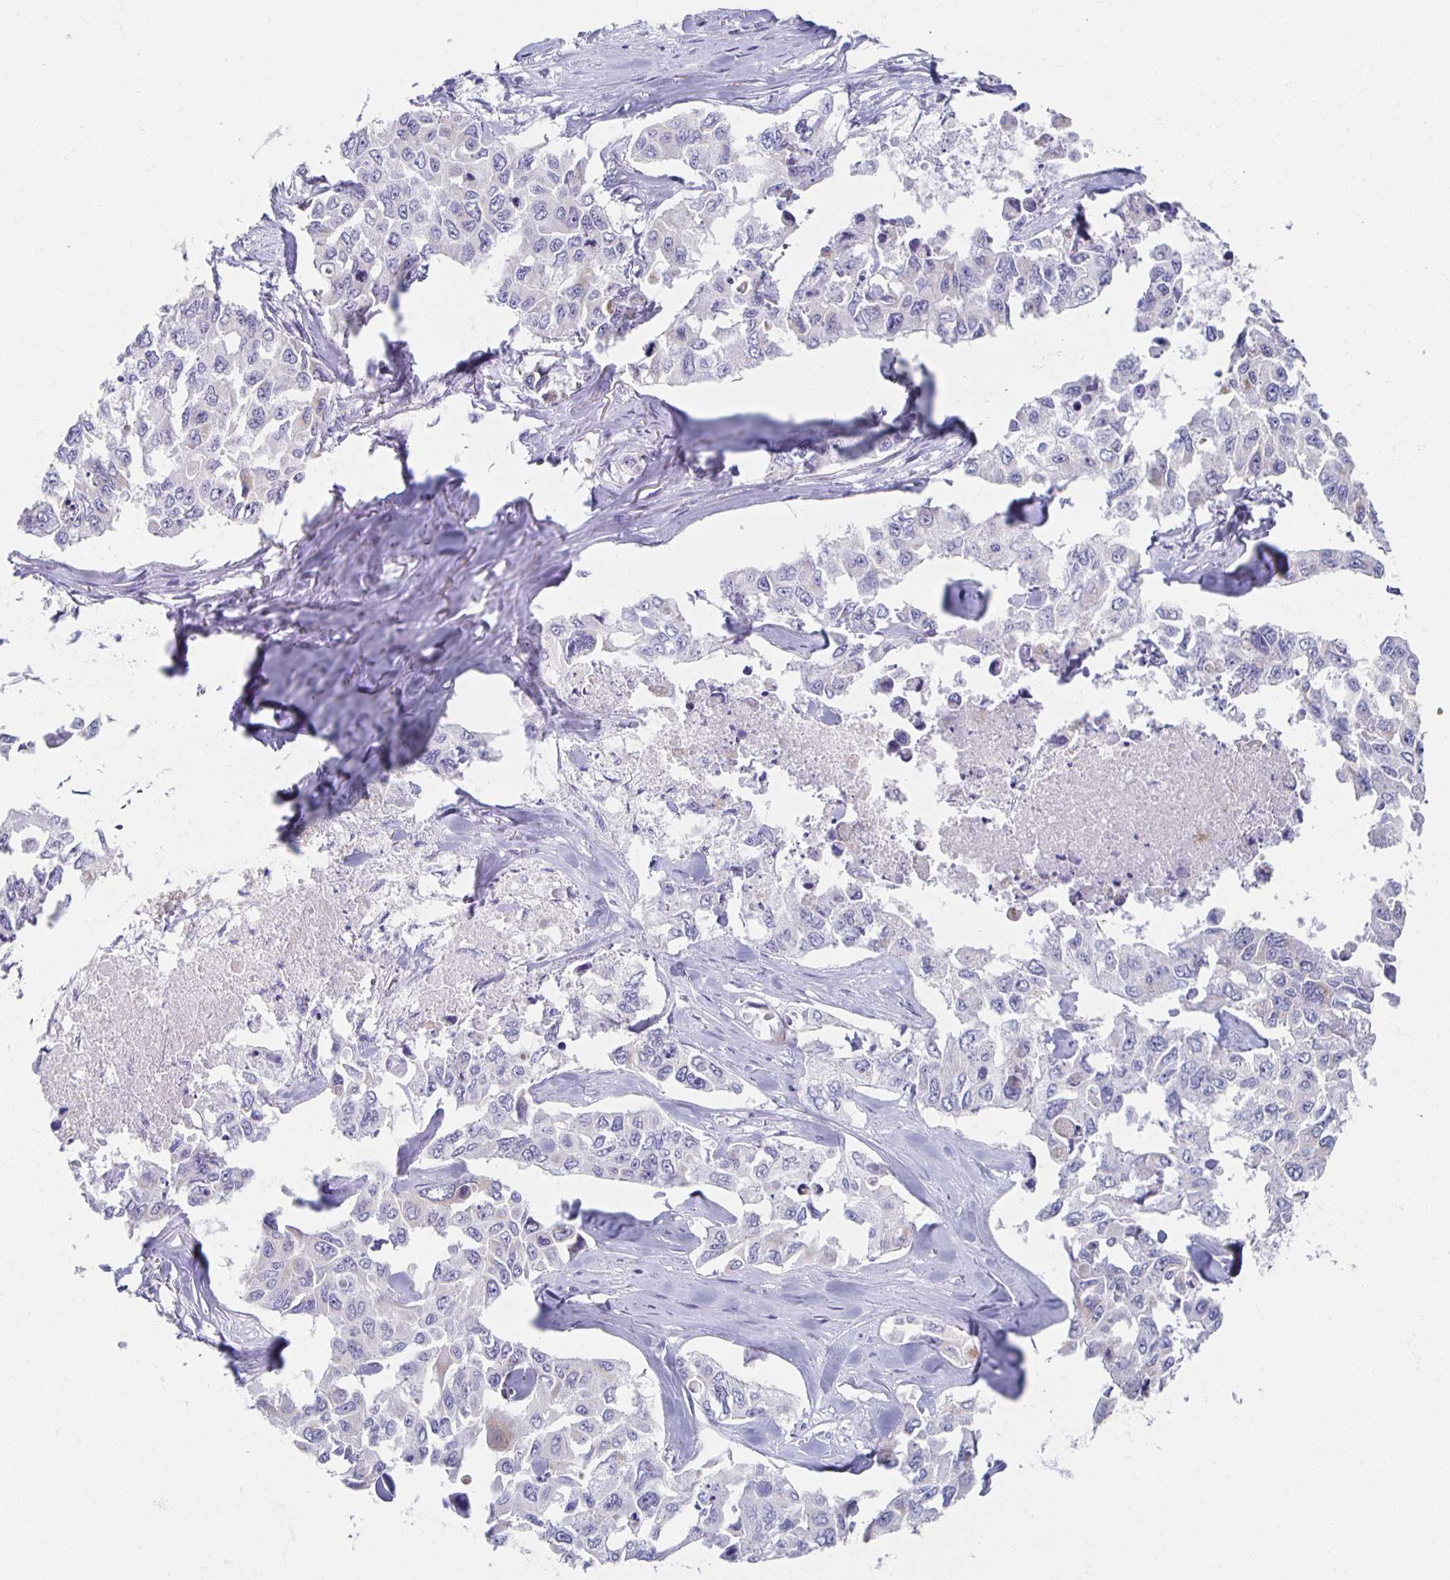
{"staining": {"intensity": "negative", "quantity": "none", "location": "none"}, "tissue": "lung cancer", "cell_type": "Tumor cells", "image_type": "cancer", "snomed": [{"axis": "morphology", "description": "Adenocarcinoma, NOS"}, {"axis": "topography", "description": "Lung"}], "caption": "Lung adenocarcinoma was stained to show a protein in brown. There is no significant positivity in tumor cells.", "gene": "TEX44", "patient": {"sex": "male", "age": 64}}